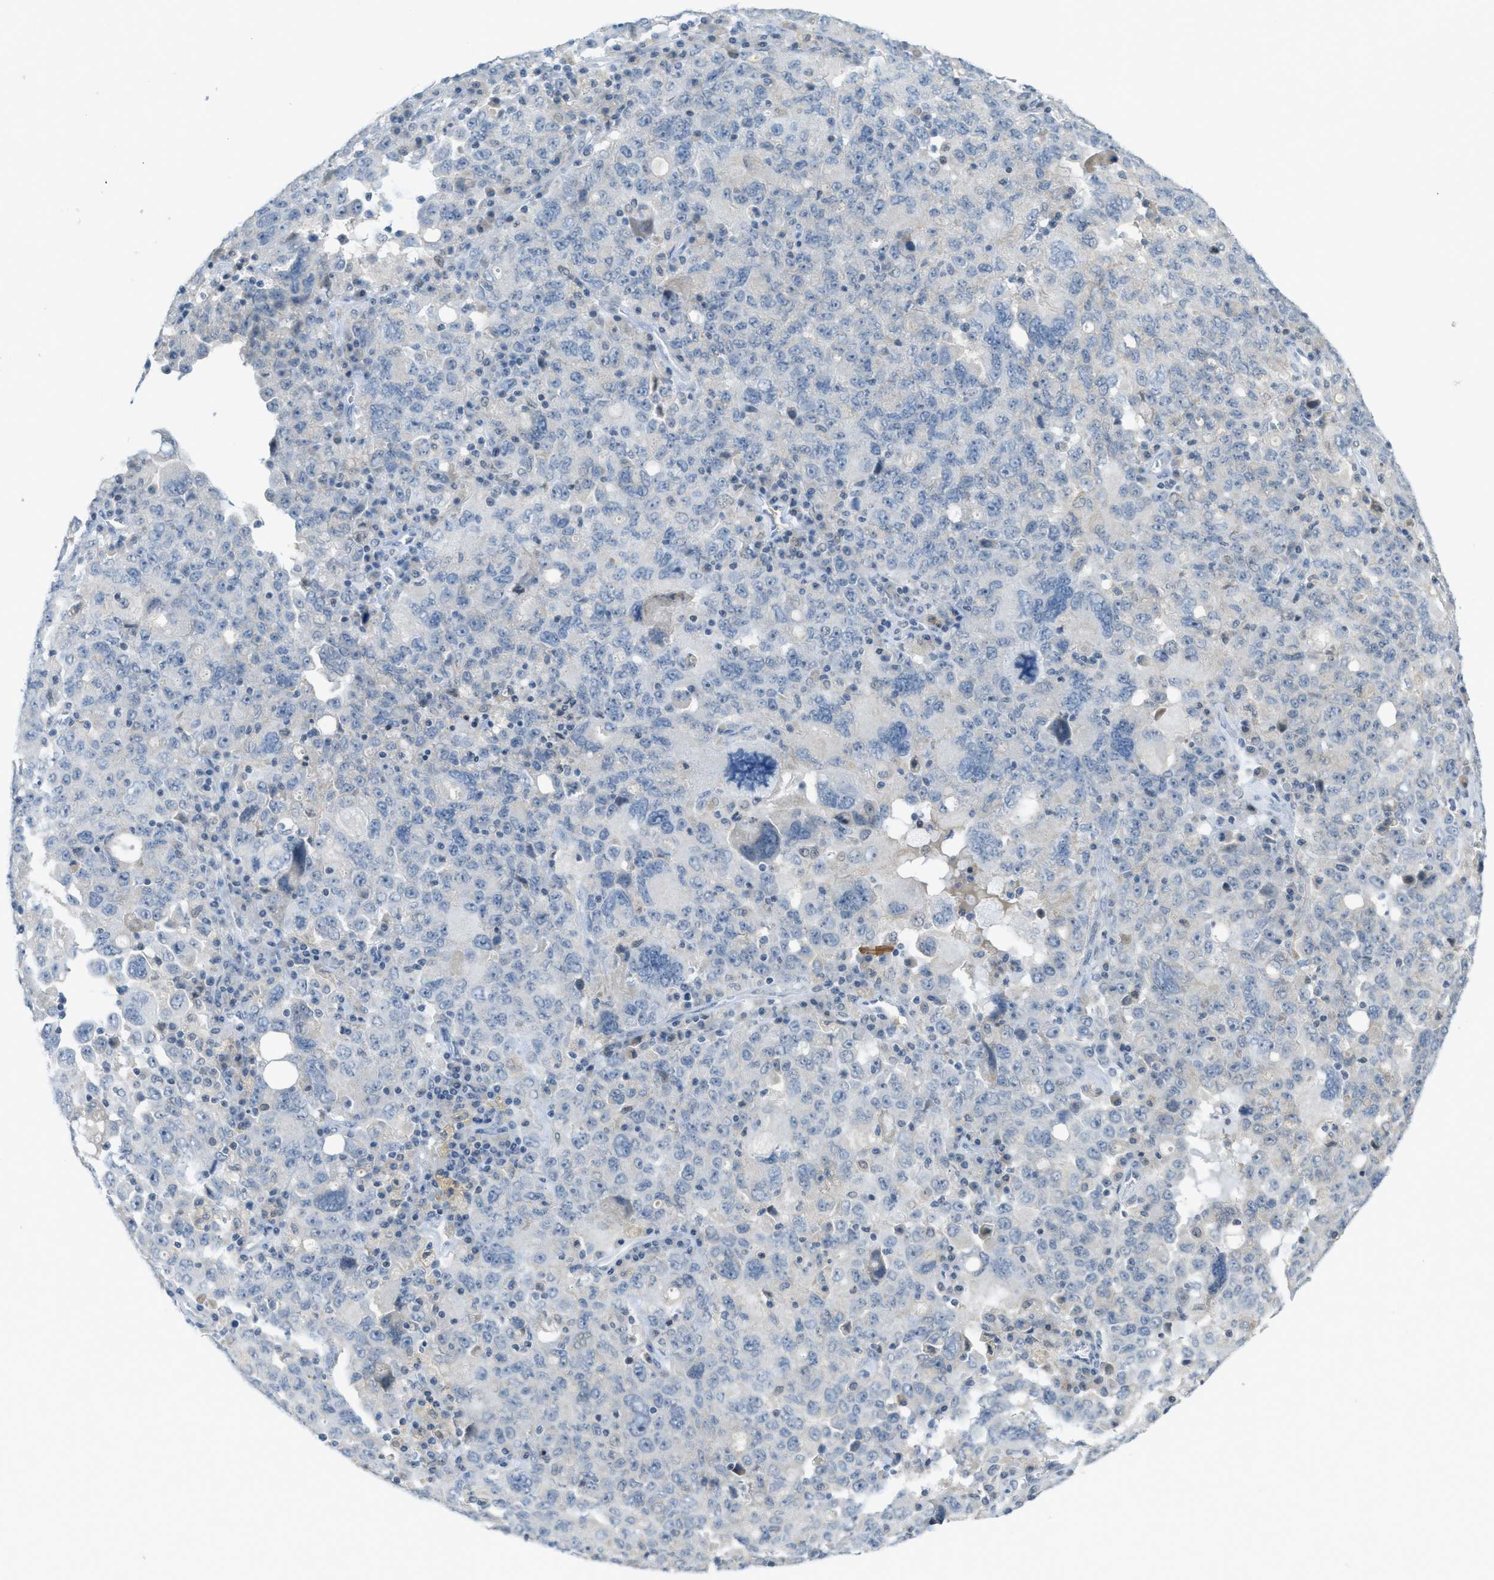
{"staining": {"intensity": "negative", "quantity": "none", "location": "none"}, "tissue": "ovarian cancer", "cell_type": "Tumor cells", "image_type": "cancer", "snomed": [{"axis": "morphology", "description": "Carcinoma, endometroid"}, {"axis": "topography", "description": "Ovary"}], "caption": "Immunohistochemistry micrograph of neoplastic tissue: human ovarian cancer (endometroid carcinoma) stained with DAB reveals no significant protein staining in tumor cells.", "gene": "TXNDC2", "patient": {"sex": "female", "age": 62}}